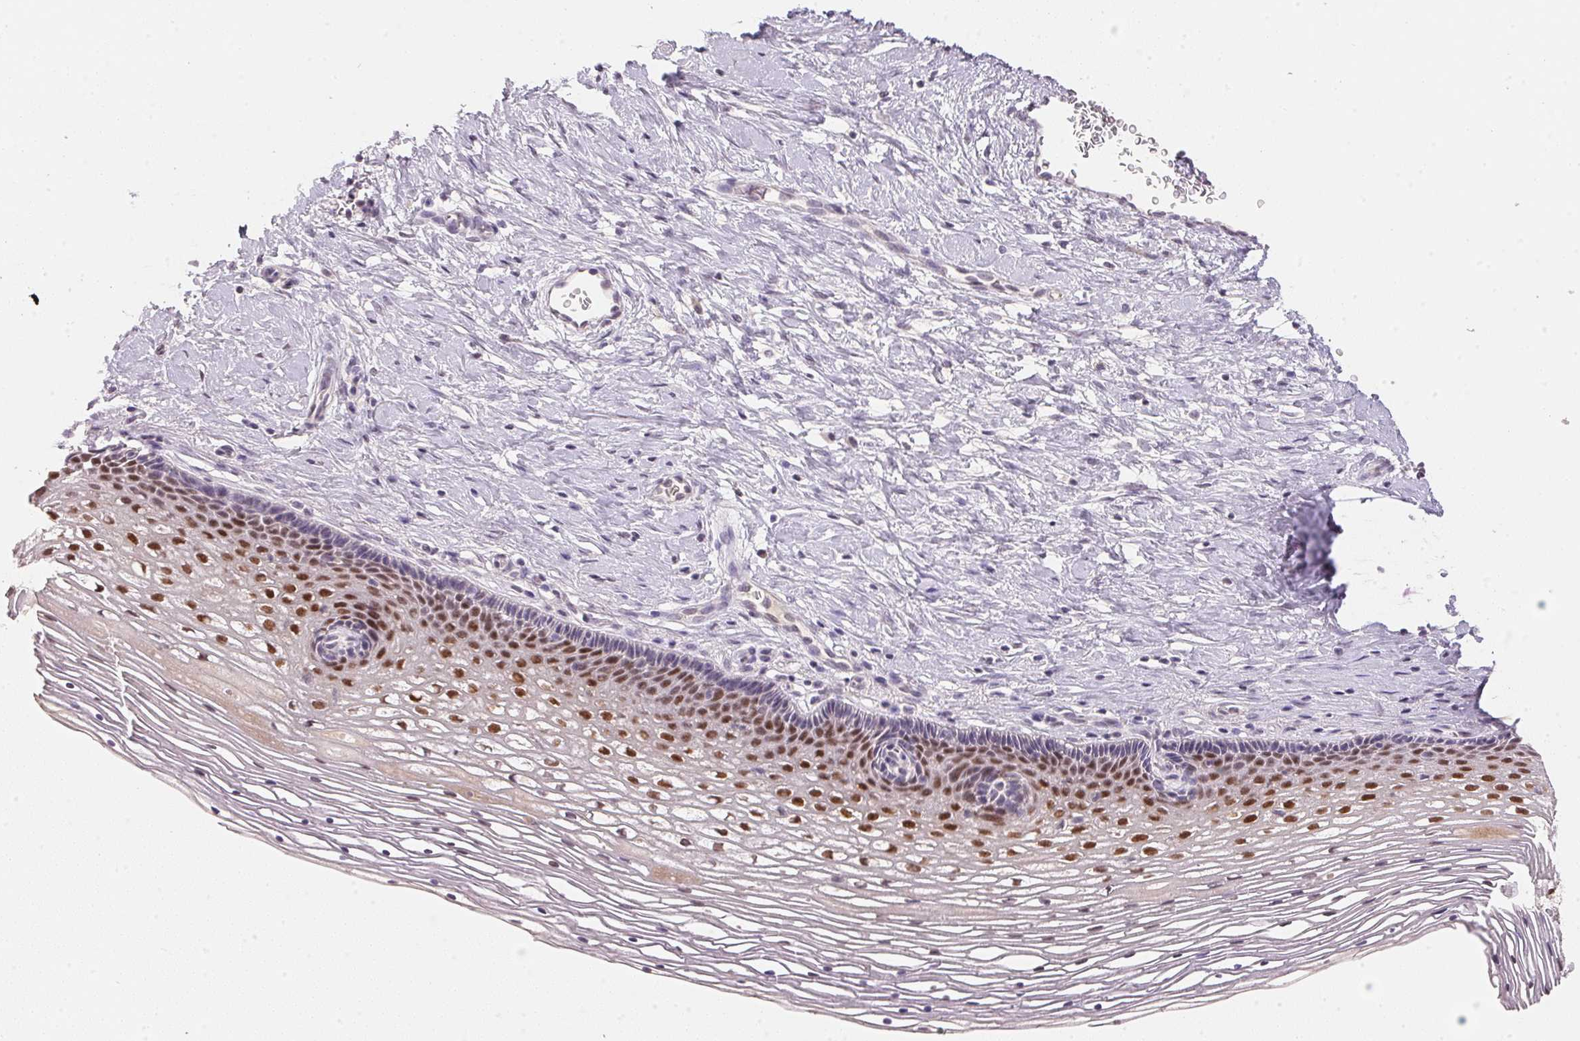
{"staining": {"intensity": "negative", "quantity": "none", "location": "none"}, "tissue": "cervix", "cell_type": "Glandular cells", "image_type": "normal", "snomed": [{"axis": "morphology", "description": "Normal tissue, NOS"}, {"axis": "topography", "description": "Cervix"}], "caption": "DAB immunohistochemical staining of benign human cervix displays no significant positivity in glandular cells.", "gene": "POLR3G", "patient": {"sex": "female", "age": 34}}